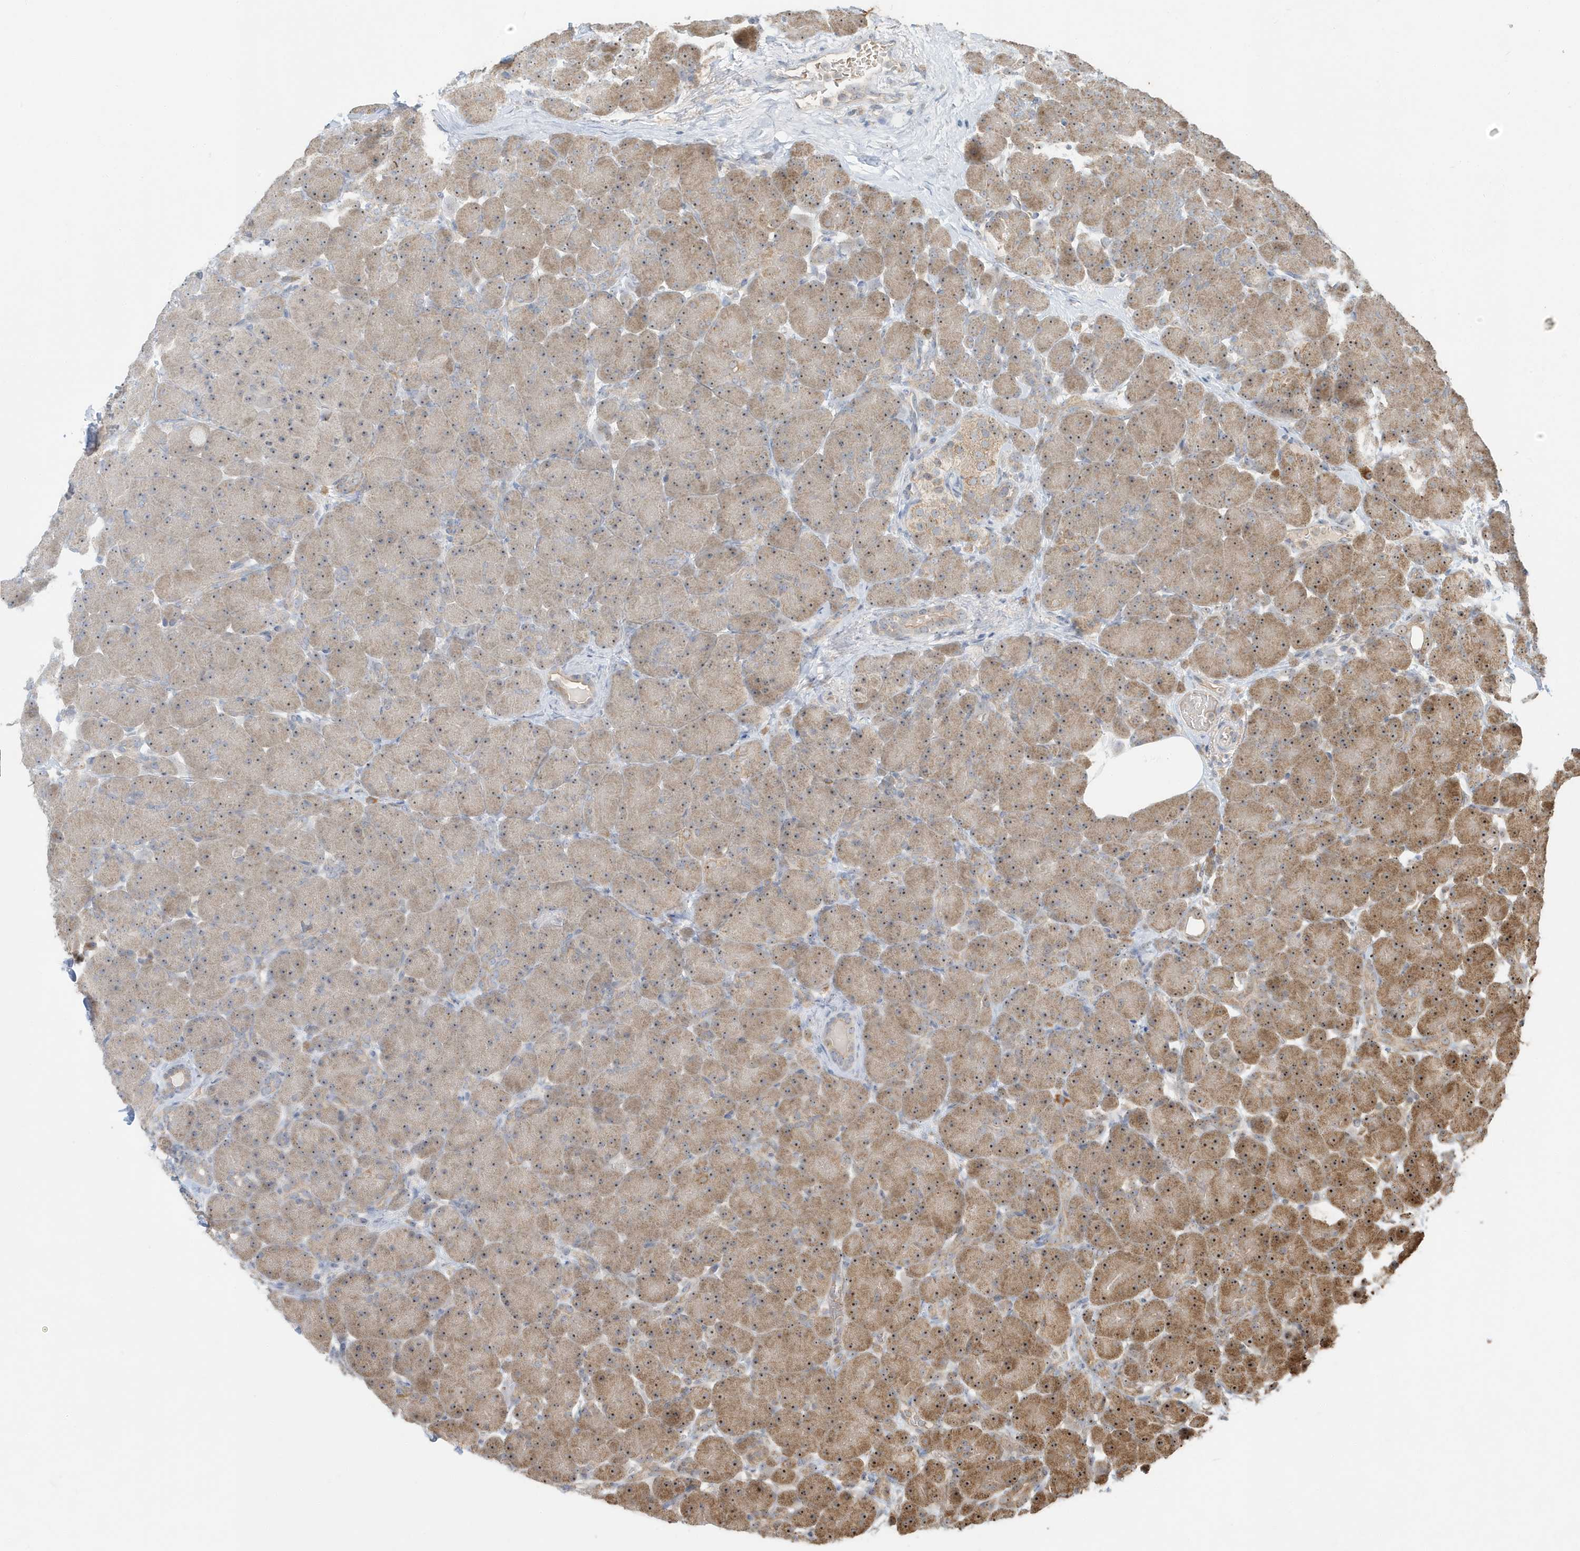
{"staining": {"intensity": "moderate", "quantity": ">75%", "location": "cytoplasmic/membranous,nuclear"}, "tissue": "pancreas", "cell_type": "Exocrine glandular cells", "image_type": "normal", "snomed": [{"axis": "morphology", "description": "Normal tissue, NOS"}, {"axis": "topography", "description": "Pancreas"}], "caption": "Normal pancreas shows moderate cytoplasmic/membranous,nuclear expression in about >75% of exocrine glandular cells.", "gene": "ABCB9", "patient": {"sex": "male", "age": 66}}